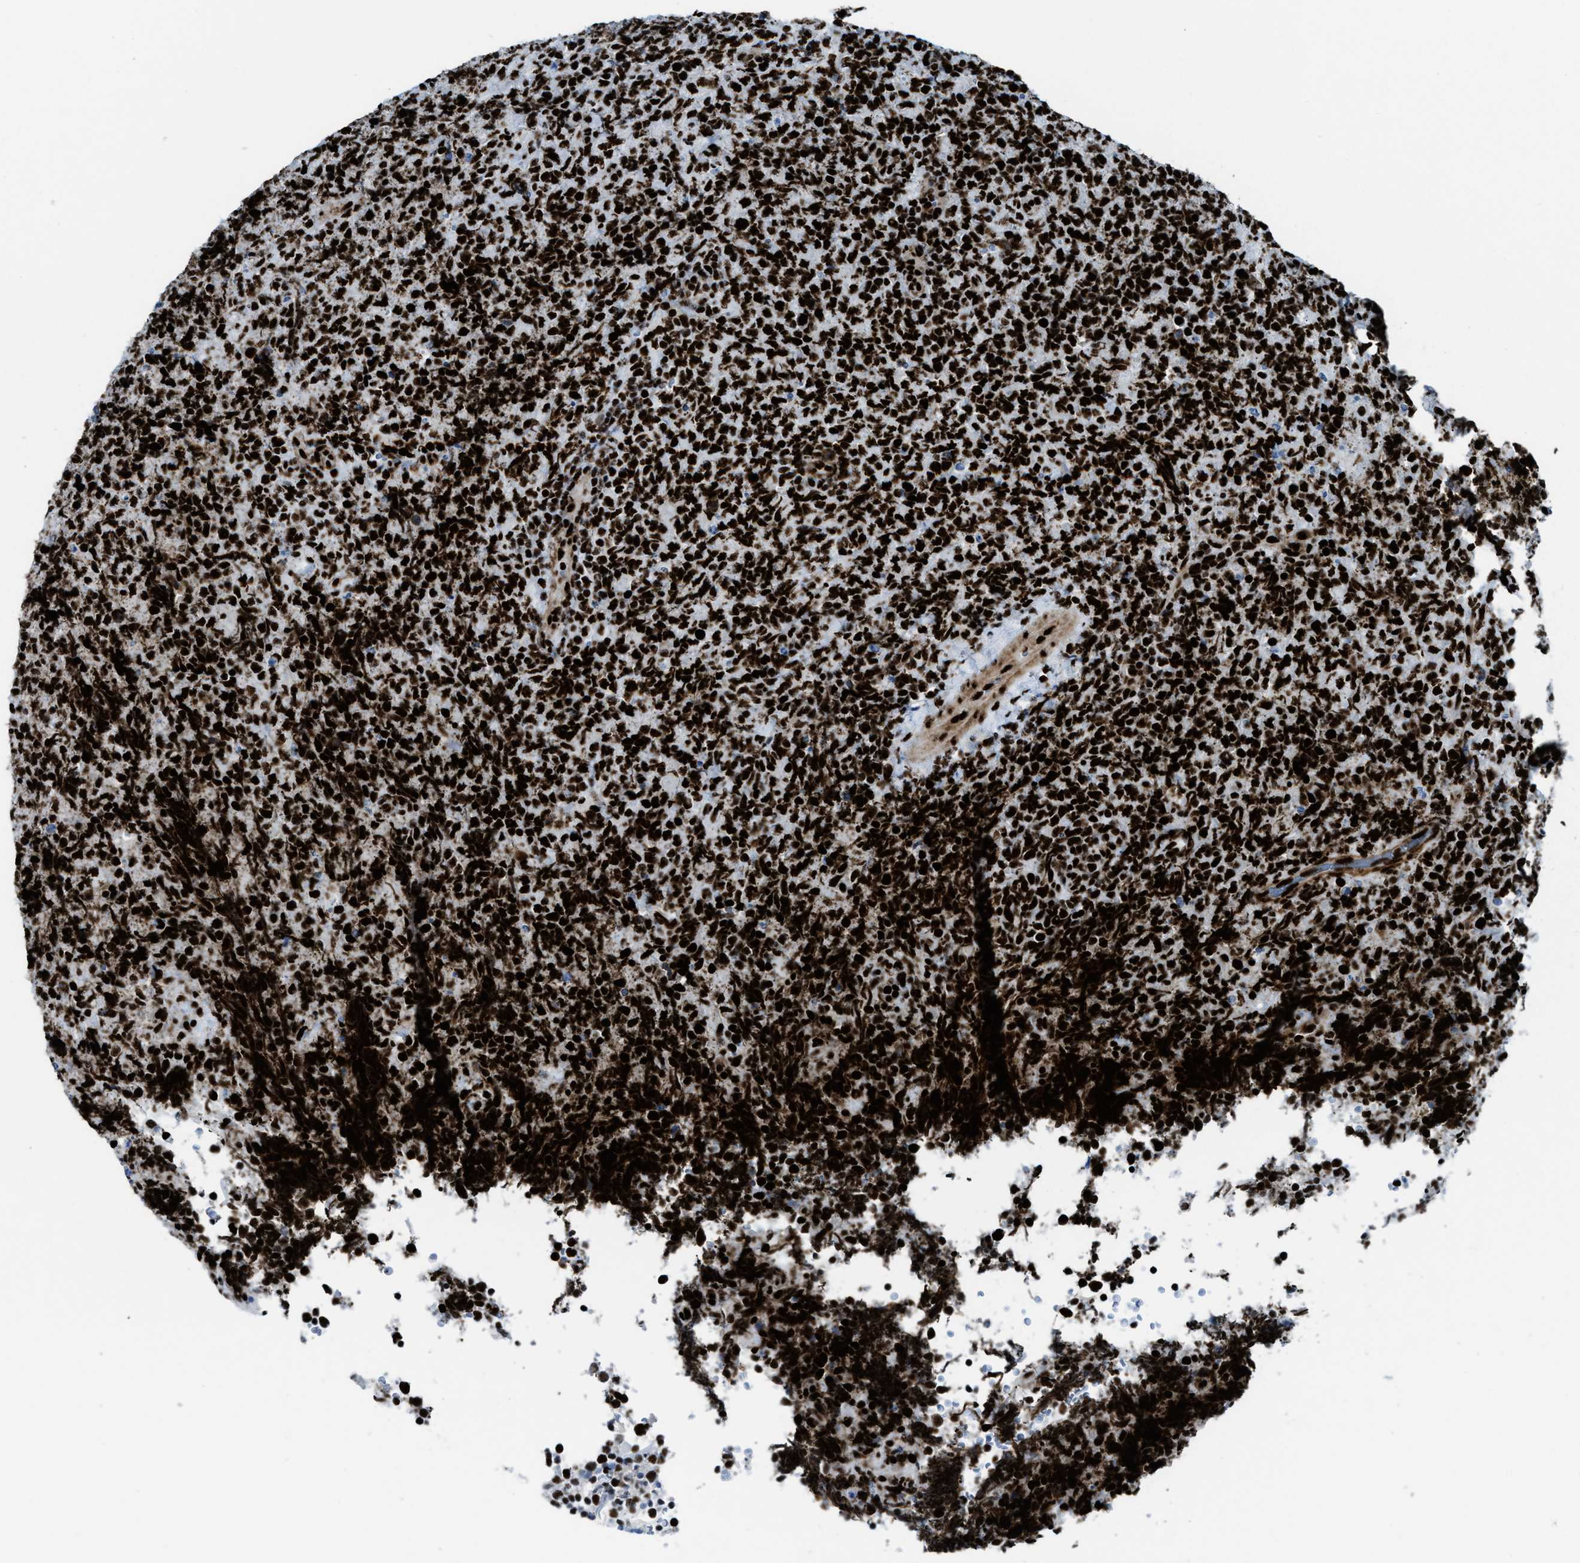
{"staining": {"intensity": "strong", "quantity": ">75%", "location": "nuclear"}, "tissue": "lymphoma", "cell_type": "Tumor cells", "image_type": "cancer", "snomed": [{"axis": "morphology", "description": "Malignant lymphoma, non-Hodgkin's type, High grade"}, {"axis": "topography", "description": "Tonsil"}], "caption": "DAB immunohistochemical staining of malignant lymphoma, non-Hodgkin's type (high-grade) exhibits strong nuclear protein positivity in about >75% of tumor cells.", "gene": "NONO", "patient": {"sex": "female", "age": 36}}